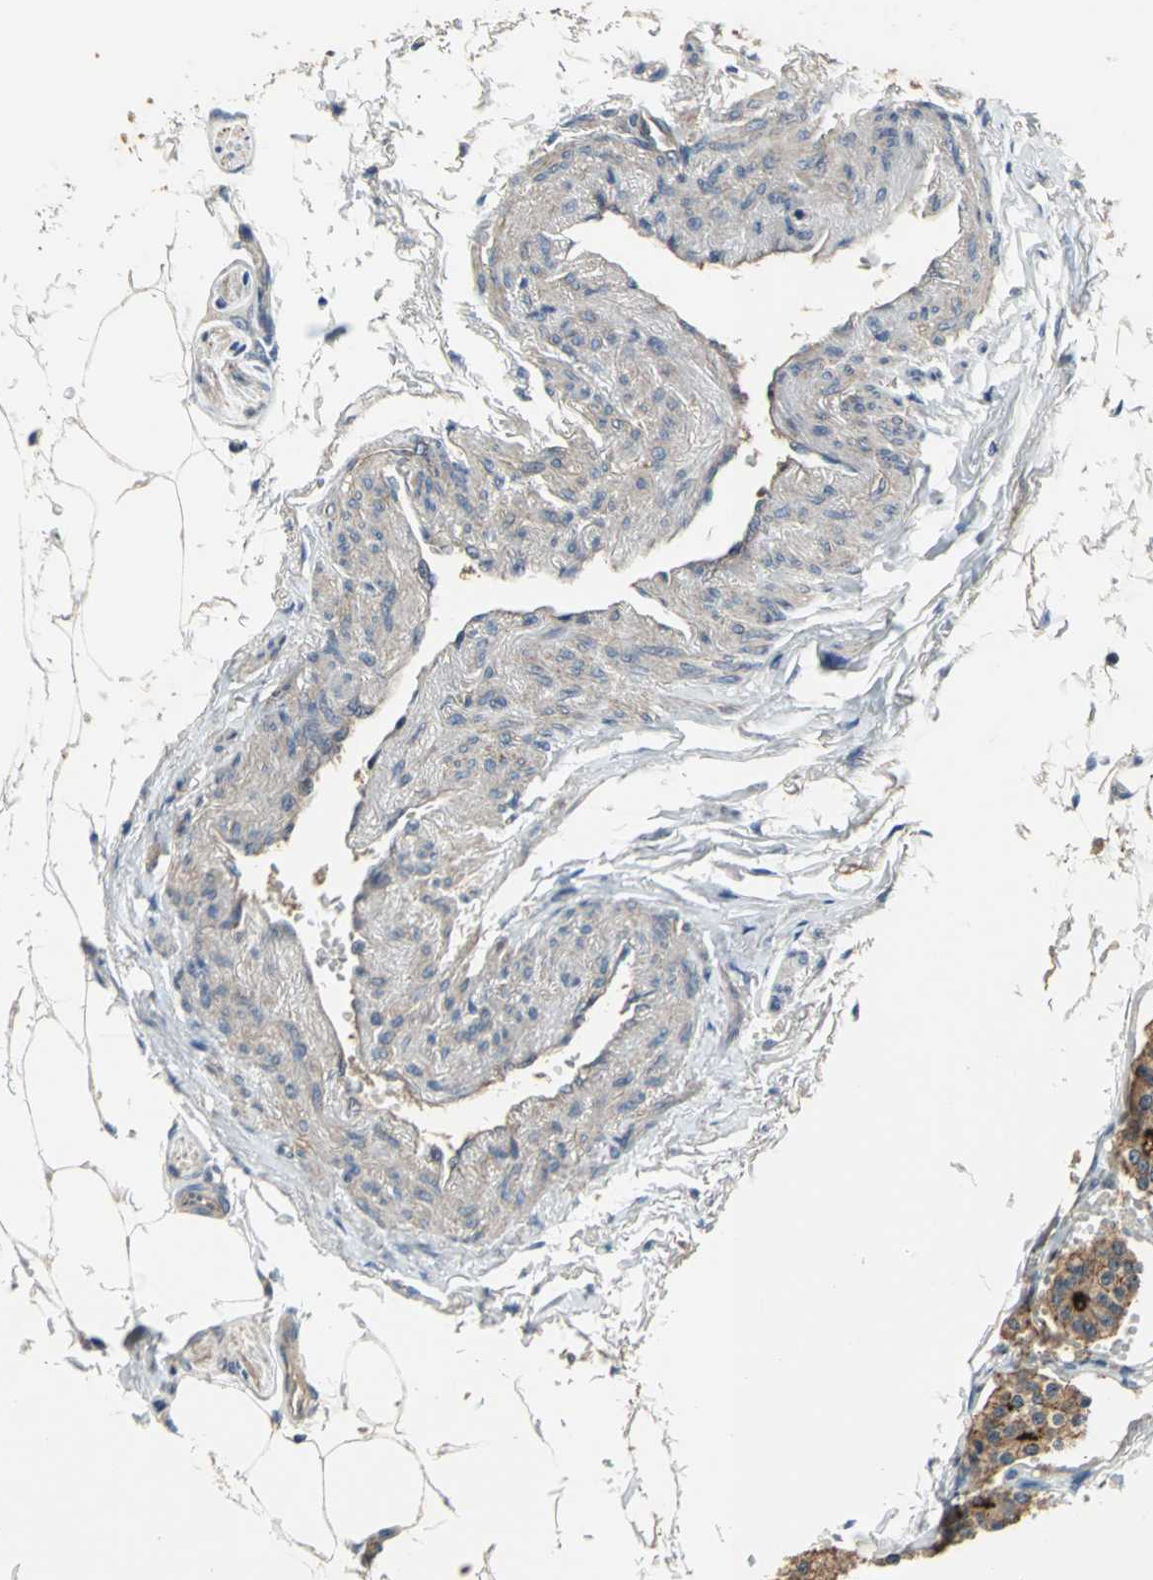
{"staining": {"intensity": "moderate", "quantity": ">75%", "location": "cytoplasmic/membranous"}, "tissue": "carcinoid", "cell_type": "Tumor cells", "image_type": "cancer", "snomed": [{"axis": "morphology", "description": "Carcinoid, malignant, NOS"}, {"axis": "topography", "description": "Colon"}], "caption": "A brown stain shows moderate cytoplasmic/membranous expression of a protein in carcinoid tumor cells. The protein is shown in brown color, while the nuclei are stained blue.", "gene": "MET", "patient": {"sex": "female", "age": 61}}